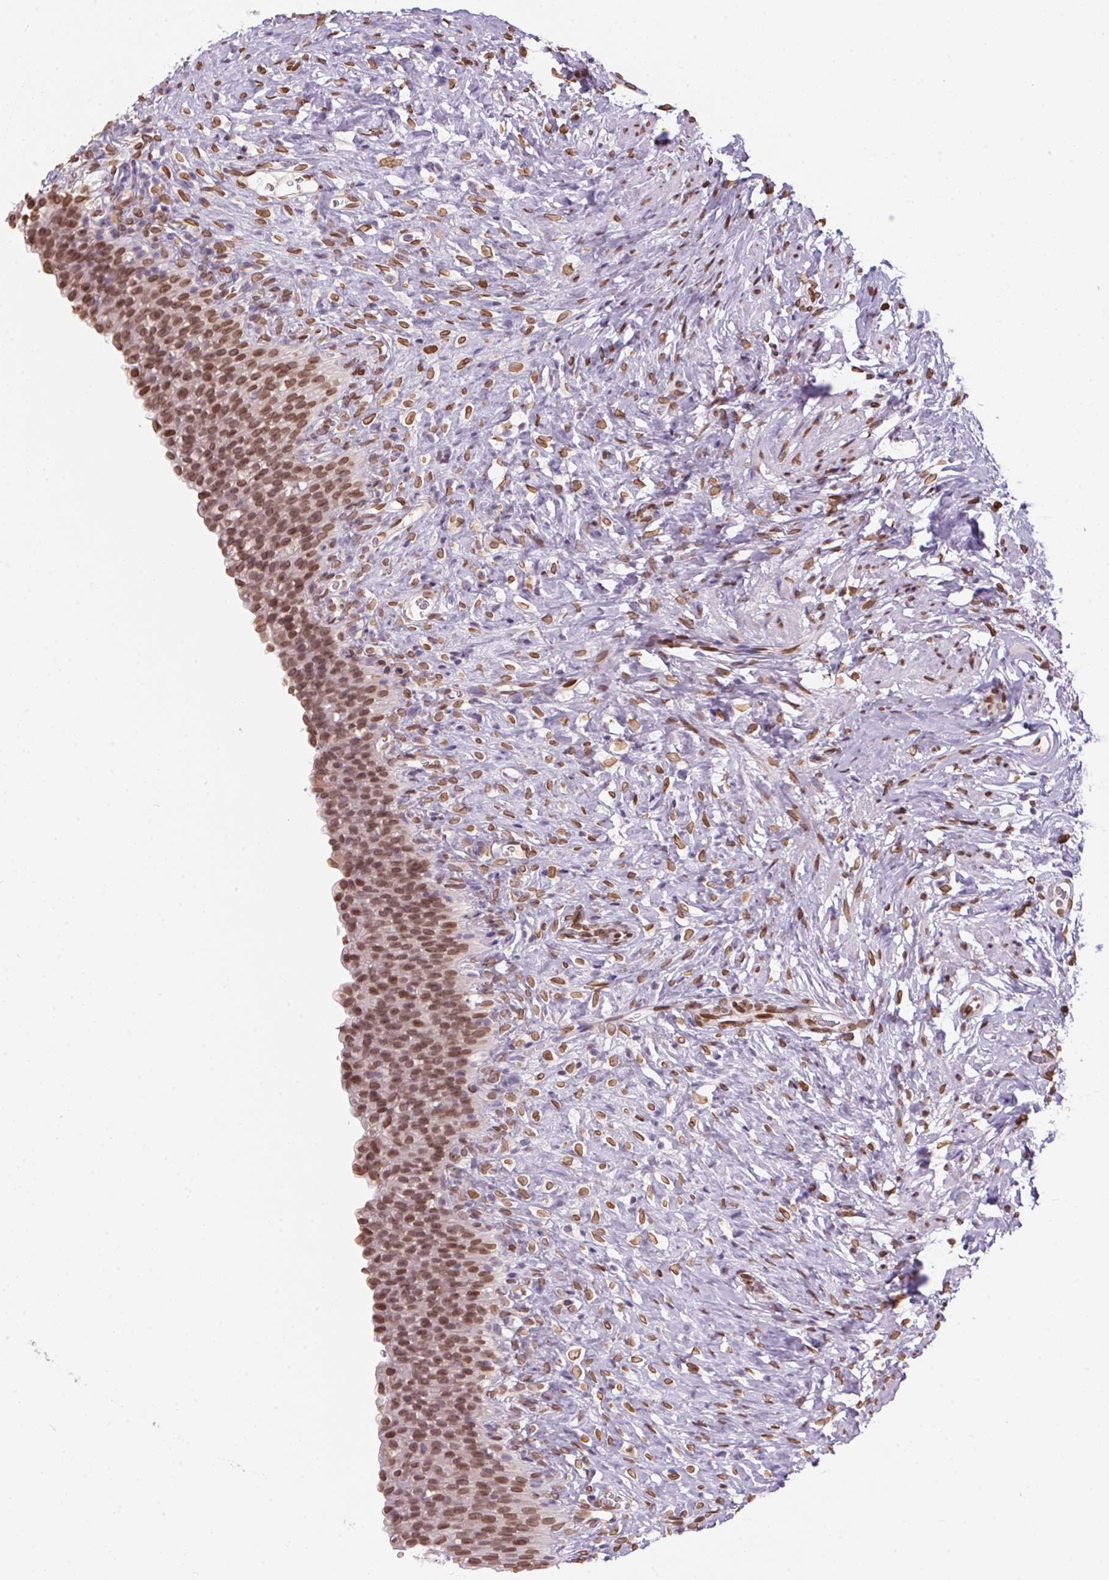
{"staining": {"intensity": "moderate", "quantity": ">75%", "location": "cytoplasmic/membranous,nuclear"}, "tissue": "urinary bladder", "cell_type": "Urothelial cells", "image_type": "normal", "snomed": [{"axis": "morphology", "description": "Normal tissue, NOS"}, {"axis": "topography", "description": "Urinary bladder"}, {"axis": "topography", "description": "Prostate"}], "caption": "Immunohistochemical staining of benign human urinary bladder shows >75% levels of moderate cytoplasmic/membranous,nuclear protein positivity in about >75% of urothelial cells. (brown staining indicates protein expression, while blue staining denotes nuclei).", "gene": "TMEM175", "patient": {"sex": "male", "age": 76}}